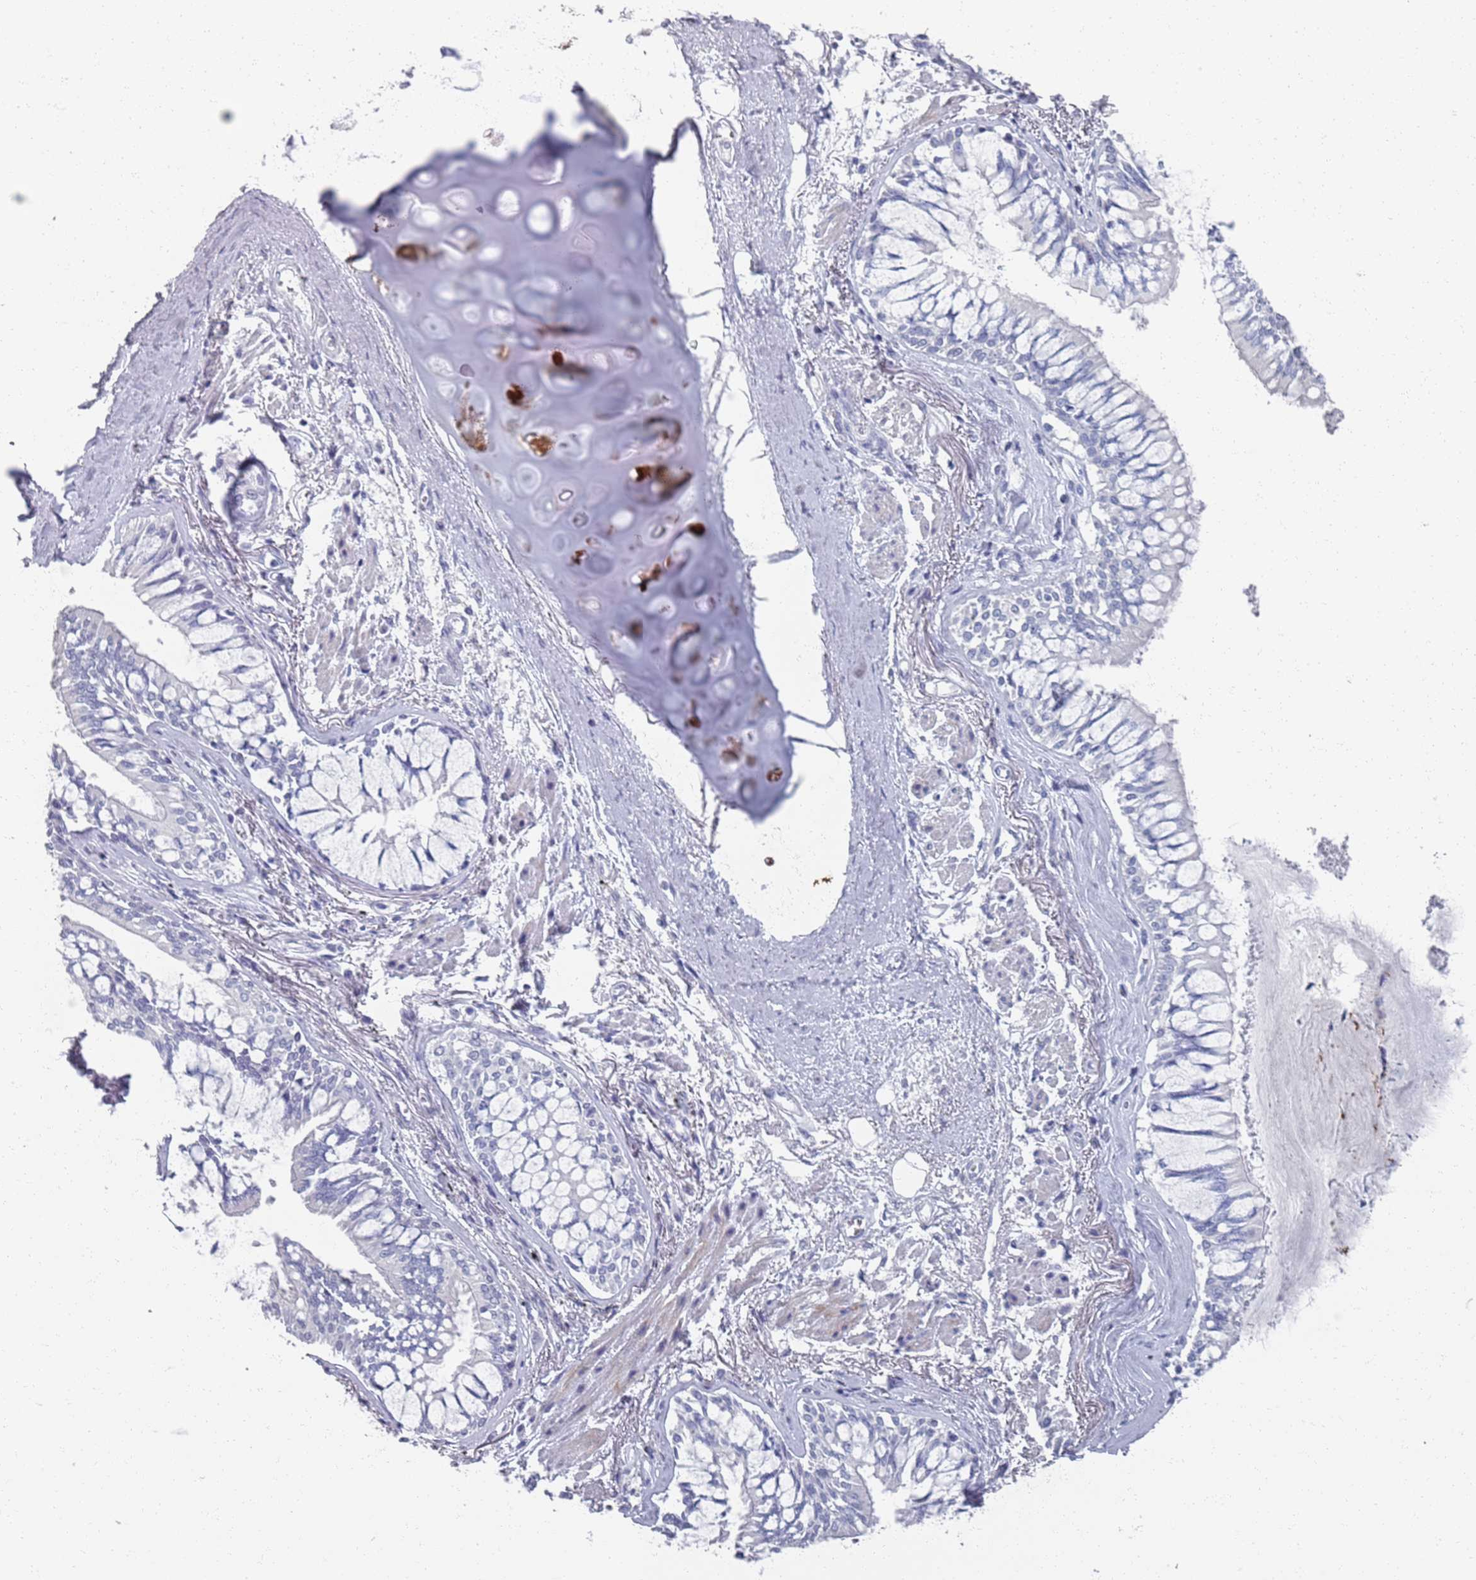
{"staining": {"intensity": "negative", "quantity": "none", "location": "none"}, "tissue": "lung cancer", "cell_type": "Tumor cells", "image_type": "cancer", "snomed": [{"axis": "morphology", "description": "Adenocarcinoma, NOS"}, {"axis": "topography", "description": "Lung"}], "caption": "Protein analysis of lung adenocarcinoma displays no significant expression in tumor cells.", "gene": "SAMD1", "patient": {"sex": "male", "age": 67}}